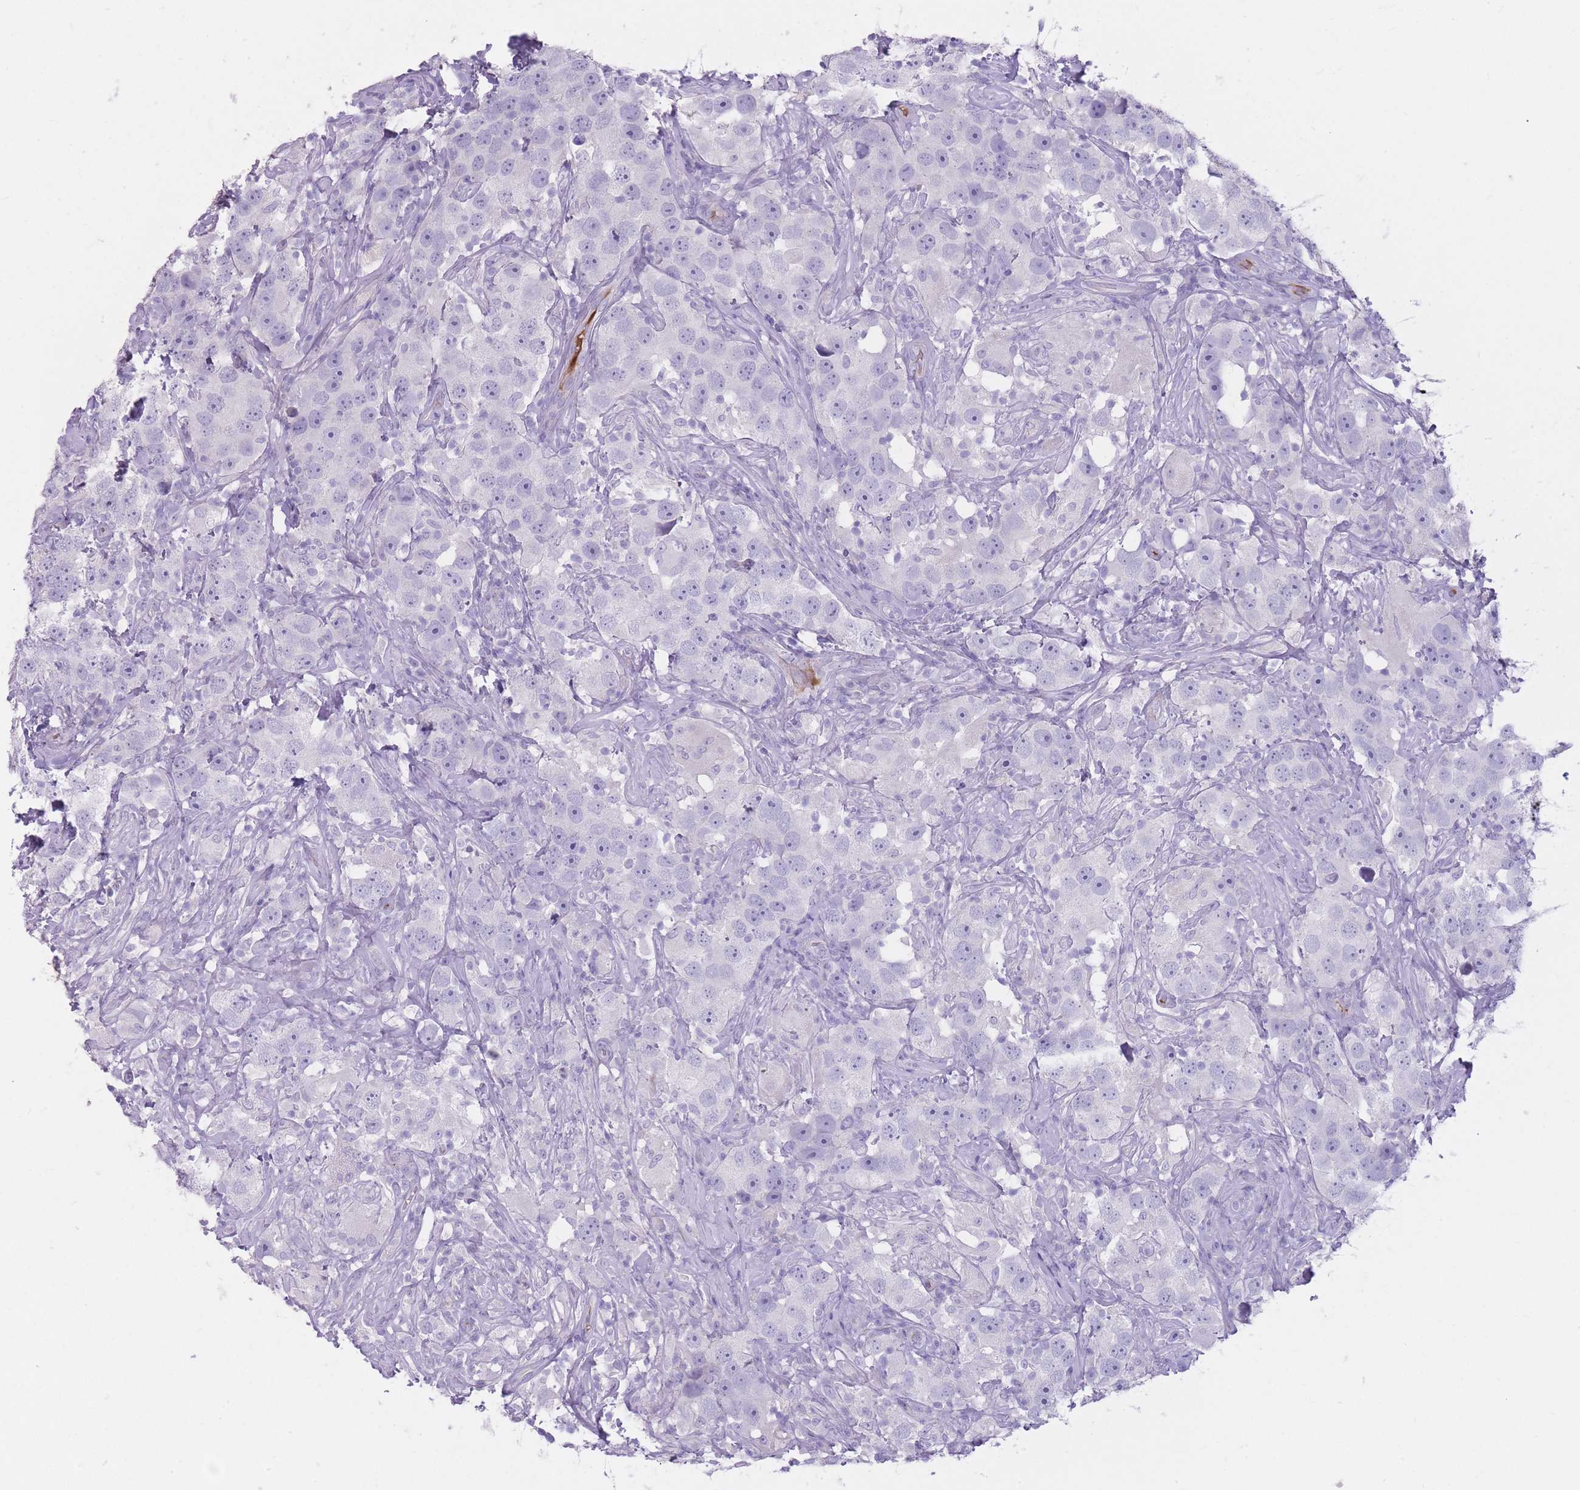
{"staining": {"intensity": "negative", "quantity": "none", "location": "none"}, "tissue": "testis cancer", "cell_type": "Tumor cells", "image_type": "cancer", "snomed": [{"axis": "morphology", "description": "Seminoma, NOS"}, {"axis": "topography", "description": "Testis"}], "caption": "This micrograph is of seminoma (testis) stained with immunohistochemistry to label a protein in brown with the nuclei are counter-stained blue. There is no expression in tumor cells. (Immunohistochemistry, brightfield microscopy, high magnification).", "gene": "PRG4", "patient": {"sex": "male", "age": 49}}